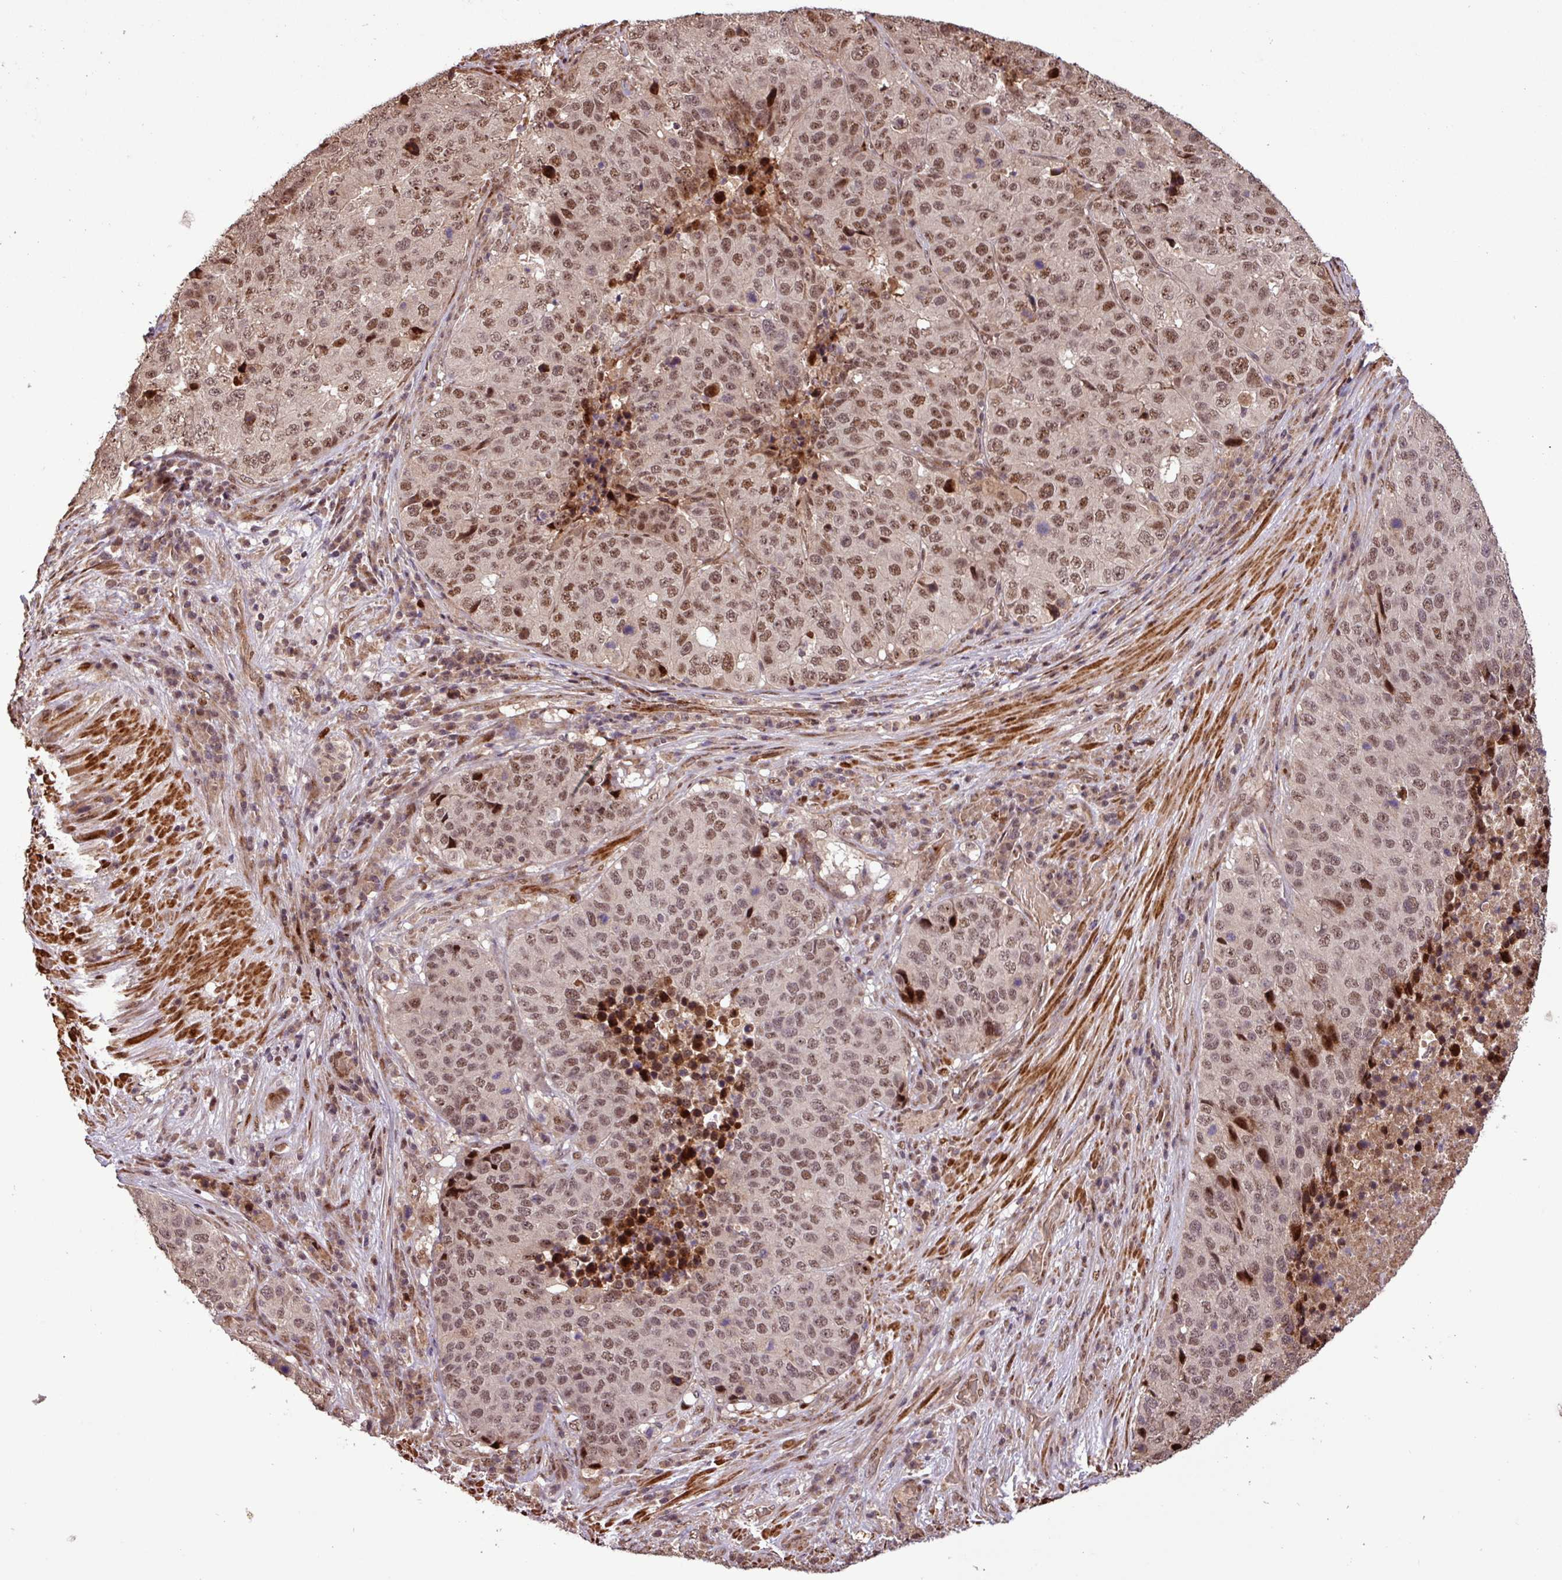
{"staining": {"intensity": "moderate", "quantity": ">75%", "location": "nuclear"}, "tissue": "stomach cancer", "cell_type": "Tumor cells", "image_type": "cancer", "snomed": [{"axis": "morphology", "description": "Adenocarcinoma, NOS"}, {"axis": "topography", "description": "Stomach"}], "caption": "Approximately >75% of tumor cells in stomach adenocarcinoma display moderate nuclear protein staining as visualized by brown immunohistochemical staining.", "gene": "SLC22A24", "patient": {"sex": "male", "age": 71}}